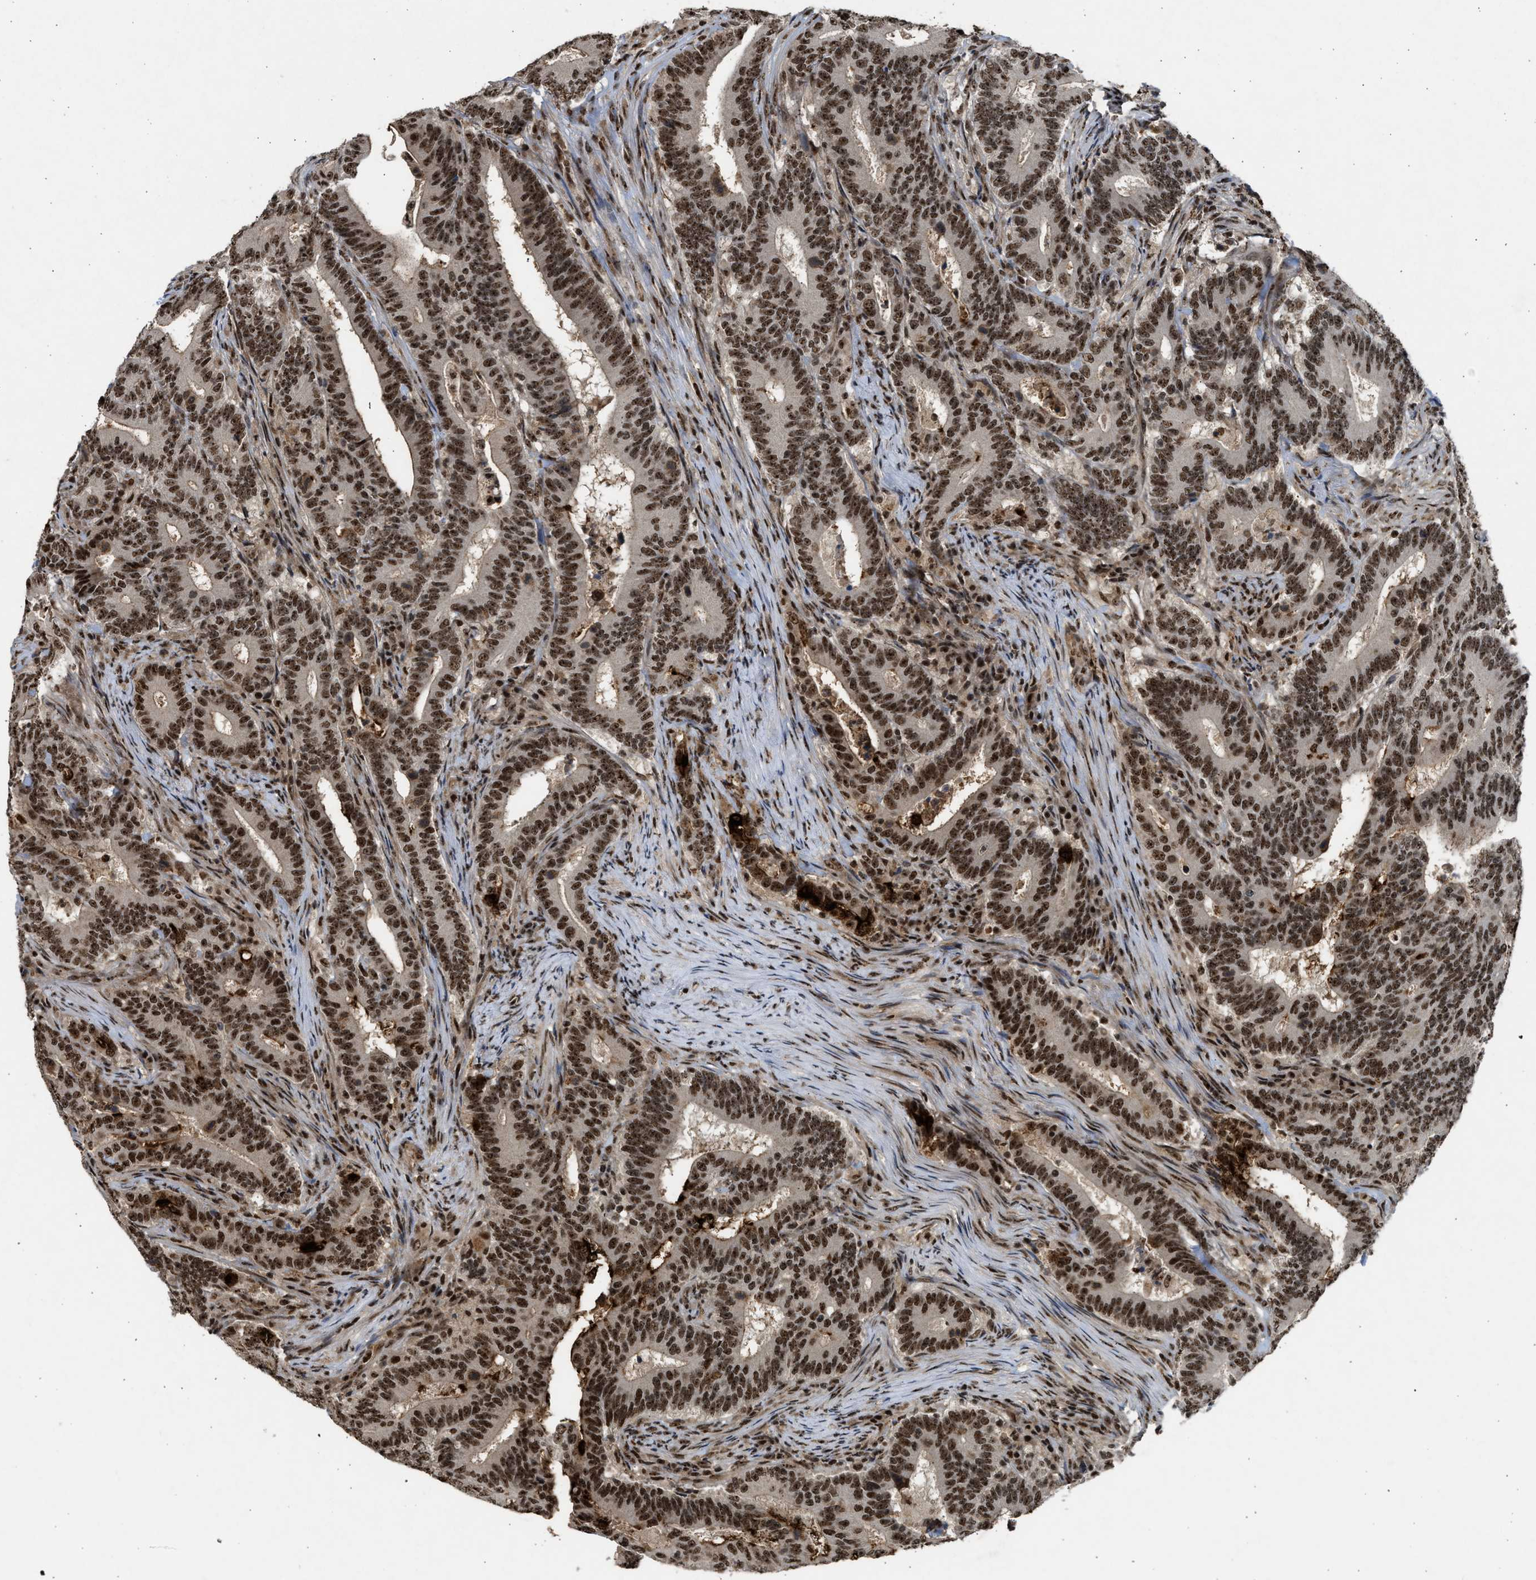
{"staining": {"intensity": "strong", "quantity": ">75%", "location": "nuclear"}, "tissue": "colorectal cancer", "cell_type": "Tumor cells", "image_type": "cancer", "snomed": [{"axis": "morphology", "description": "Adenocarcinoma, NOS"}, {"axis": "topography", "description": "Colon"}], "caption": "IHC of human colorectal cancer (adenocarcinoma) demonstrates high levels of strong nuclear staining in approximately >75% of tumor cells.", "gene": "TFDP2", "patient": {"sex": "female", "age": 66}}